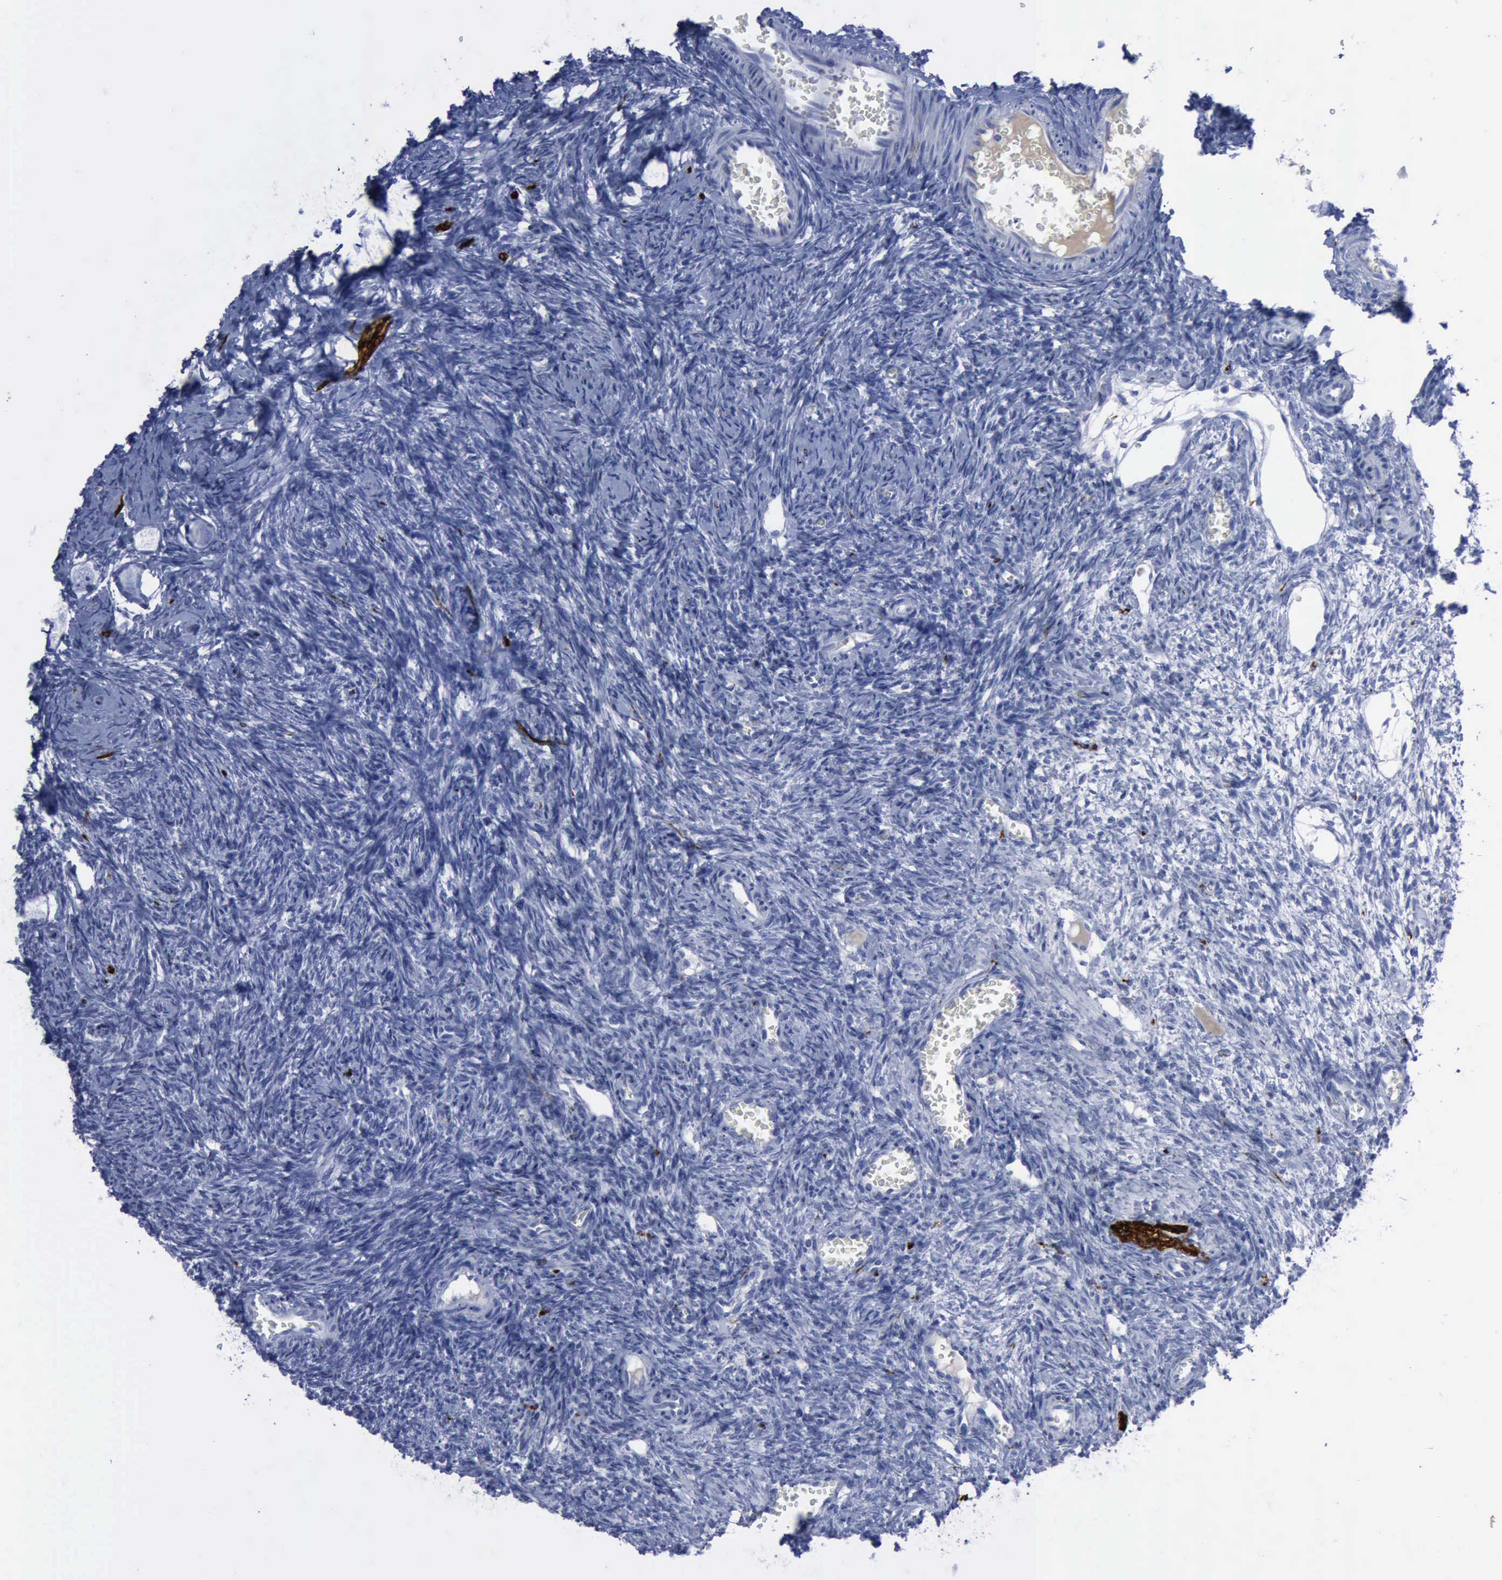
{"staining": {"intensity": "negative", "quantity": "none", "location": "none"}, "tissue": "ovary", "cell_type": "Ovarian stroma cells", "image_type": "normal", "snomed": [{"axis": "morphology", "description": "Normal tissue, NOS"}, {"axis": "topography", "description": "Ovary"}], "caption": "Photomicrograph shows no protein positivity in ovarian stroma cells of normal ovary. (IHC, brightfield microscopy, high magnification).", "gene": "NGFR", "patient": {"sex": "female", "age": 27}}